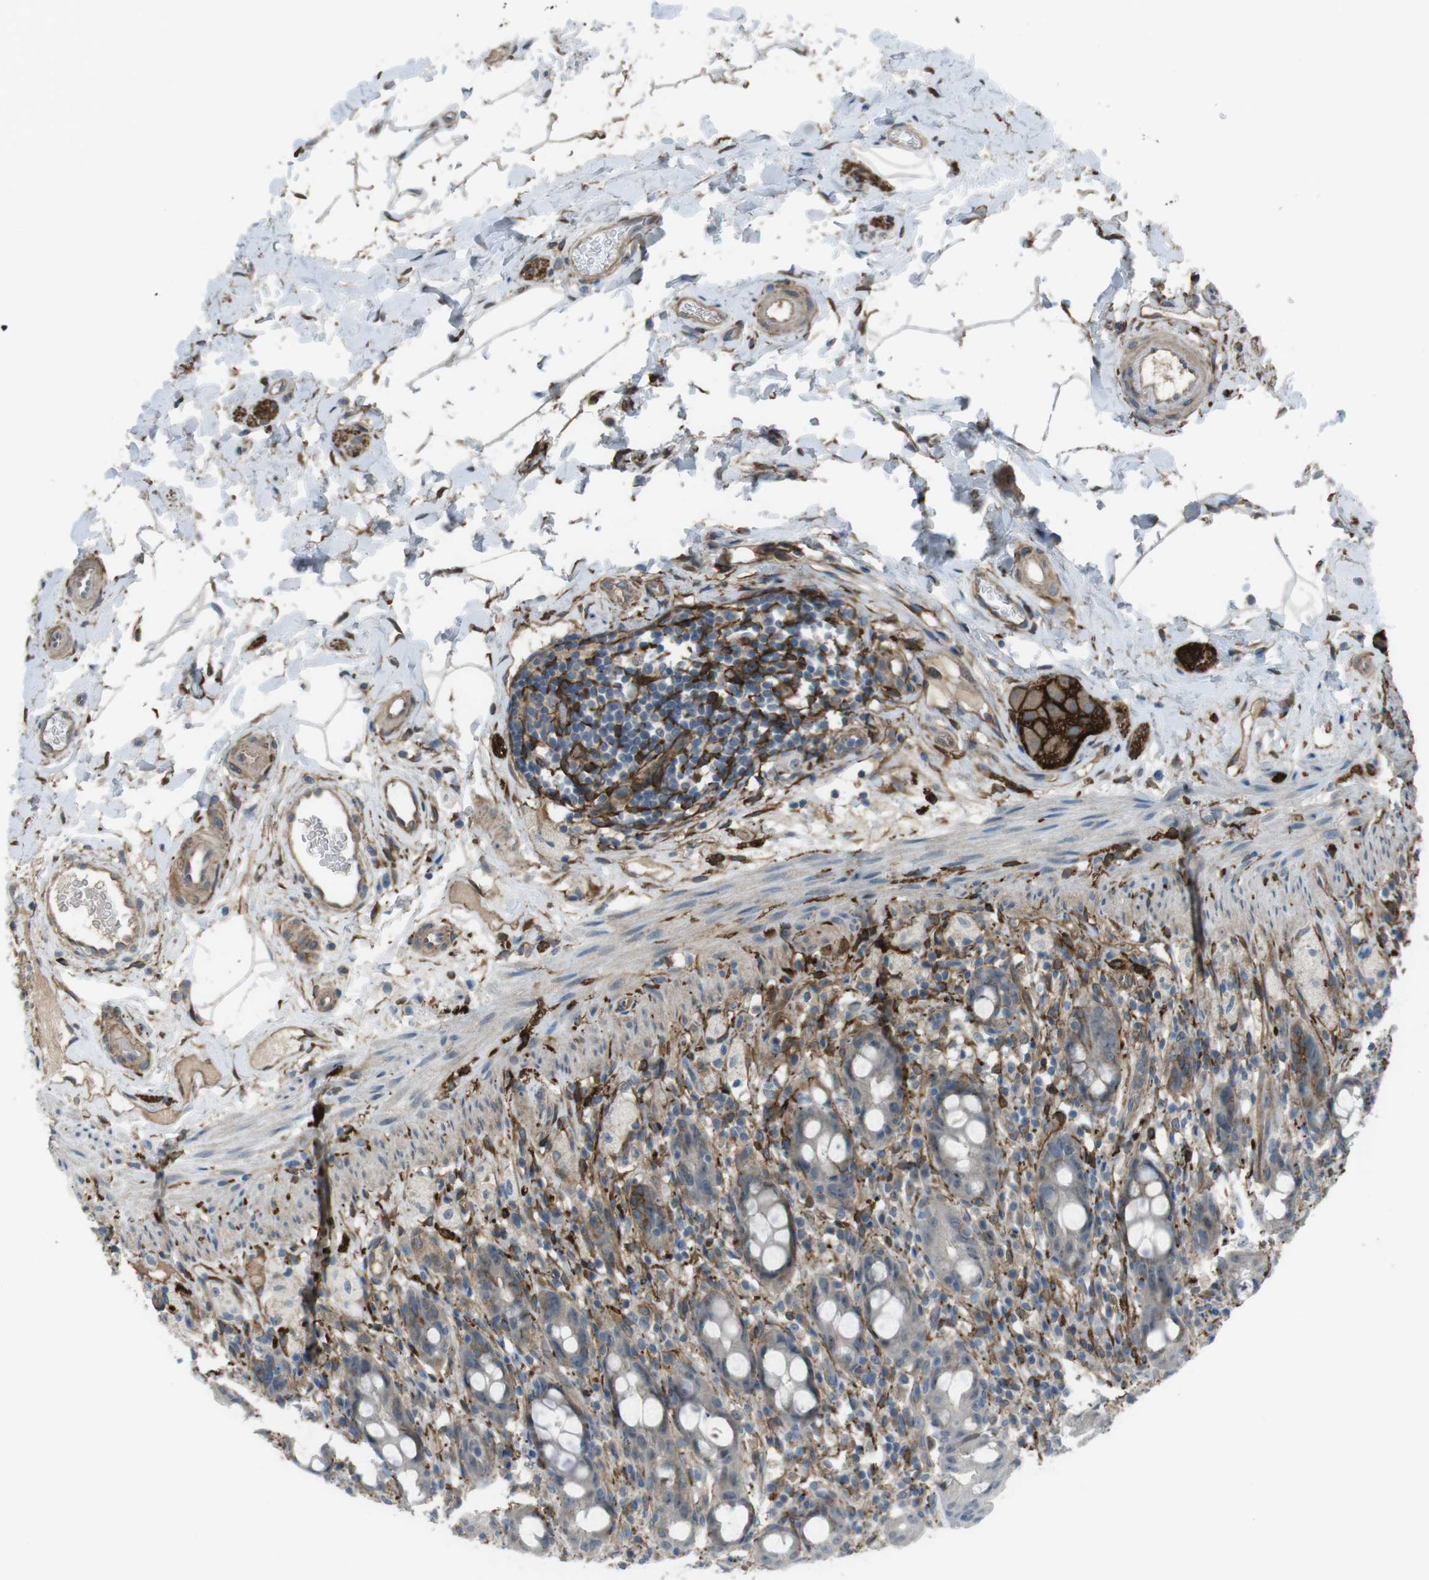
{"staining": {"intensity": "weak", "quantity": "<25%", "location": "cytoplasmic/membranous"}, "tissue": "rectum", "cell_type": "Glandular cells", "image_type": "normal", "snomed": [{"axis": "morphology", "description": "Normal tissue, NOS"}, {"axis": "topography", "description": "Rectum"}], "caption": "Immunohistochemistry (IHC) of benign human rectum displays no staining in glandular cells.", "gene": "ANK2", "patient": {"sex": "male", "age": 44}}